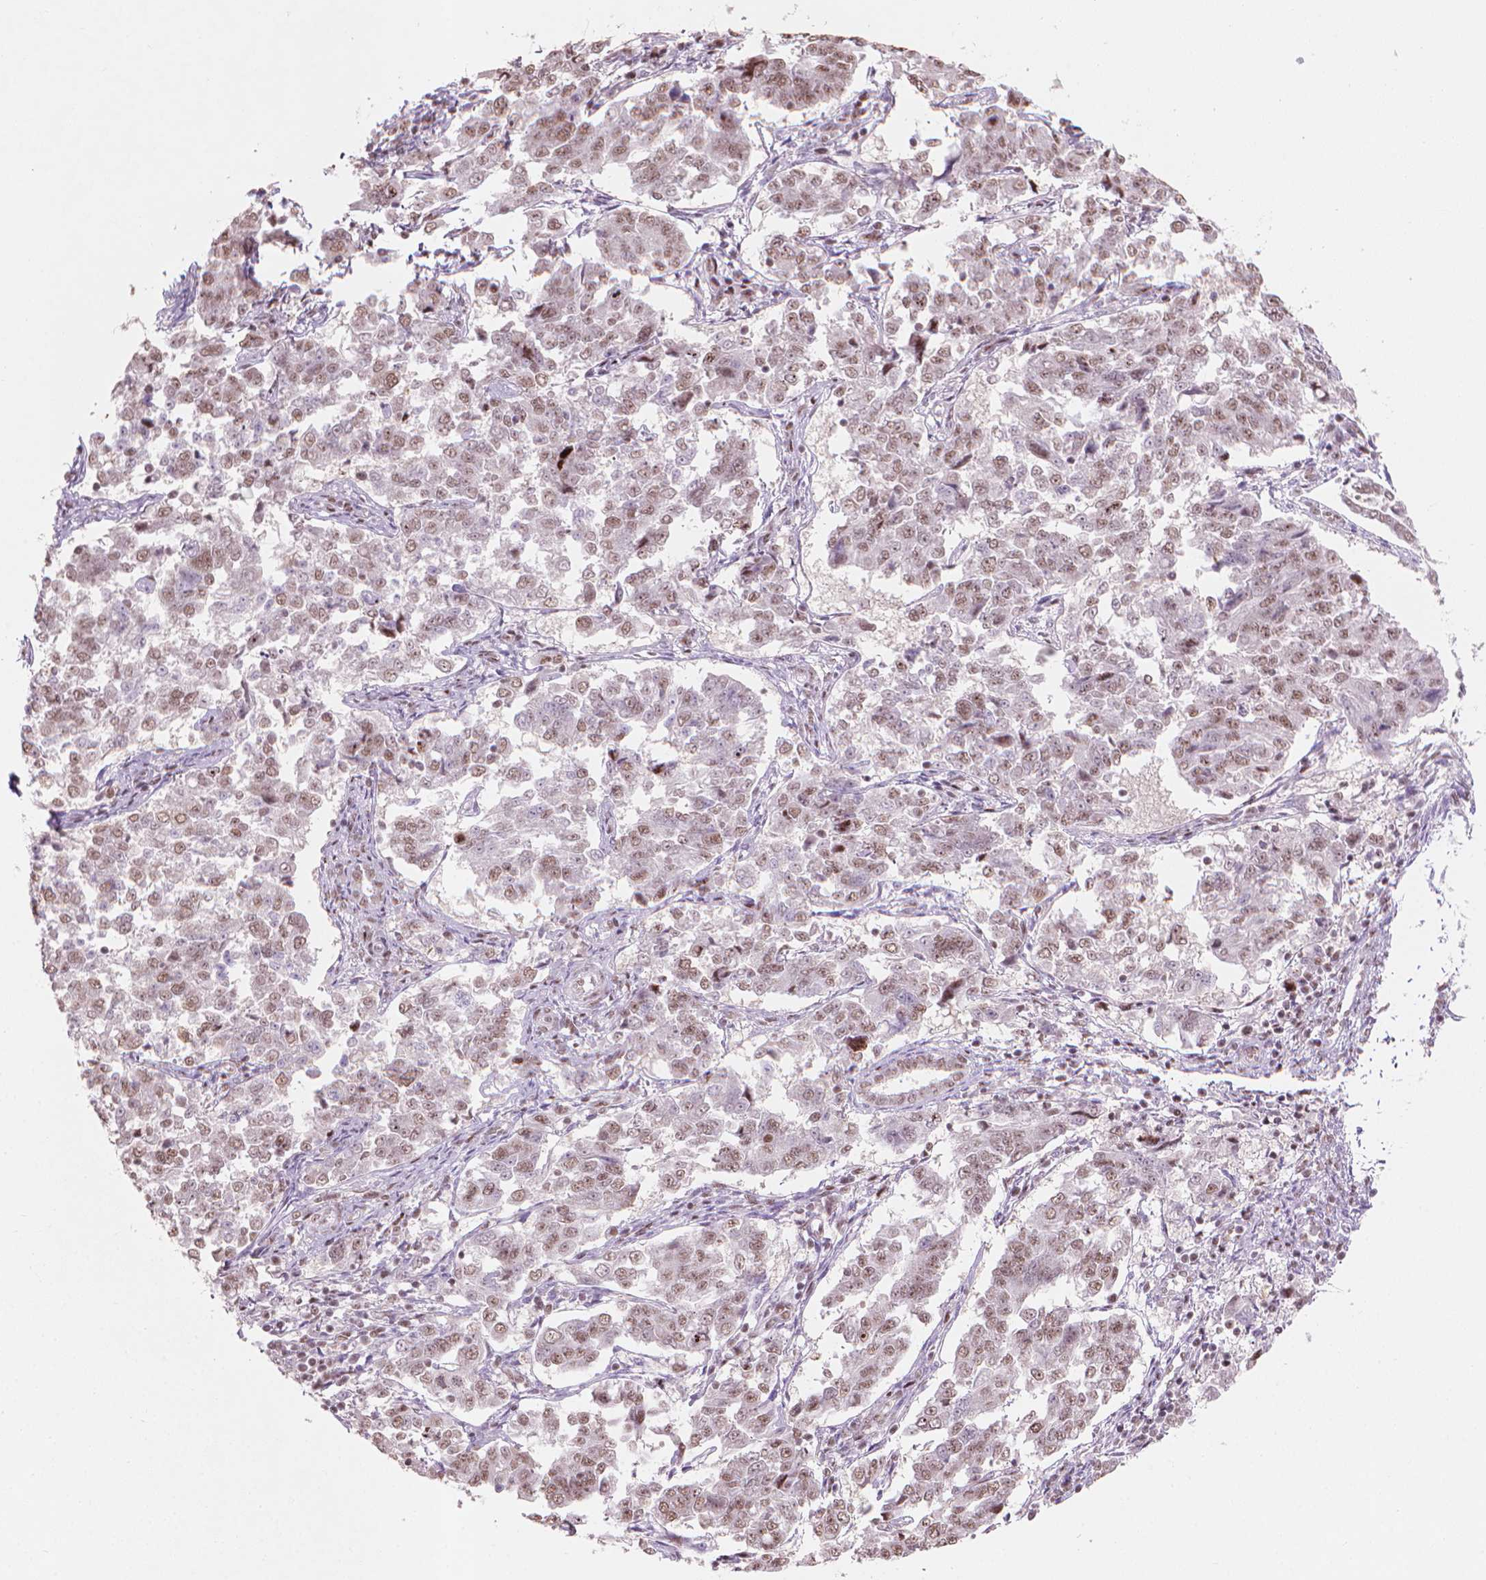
{"staining": {"intensity": "moderate", "quantity": ">75%", "location": "nuclear"}, "tissue": "endometrial cancer", "cell_type": "Tumor cells", "image_type": "cancer", "snomed": [{"axis": "morphology", "description": "Adenocarcinoma, NOS"}, {"axis": "topography", "description": "Endometrium"}], "caption": "Endometrial cancer (adenocarcinoma) stained with a protein marker shows moderate staining in tumor cells.", "gene": "HES7", "patient": {"sex": "female", "age": 43}}